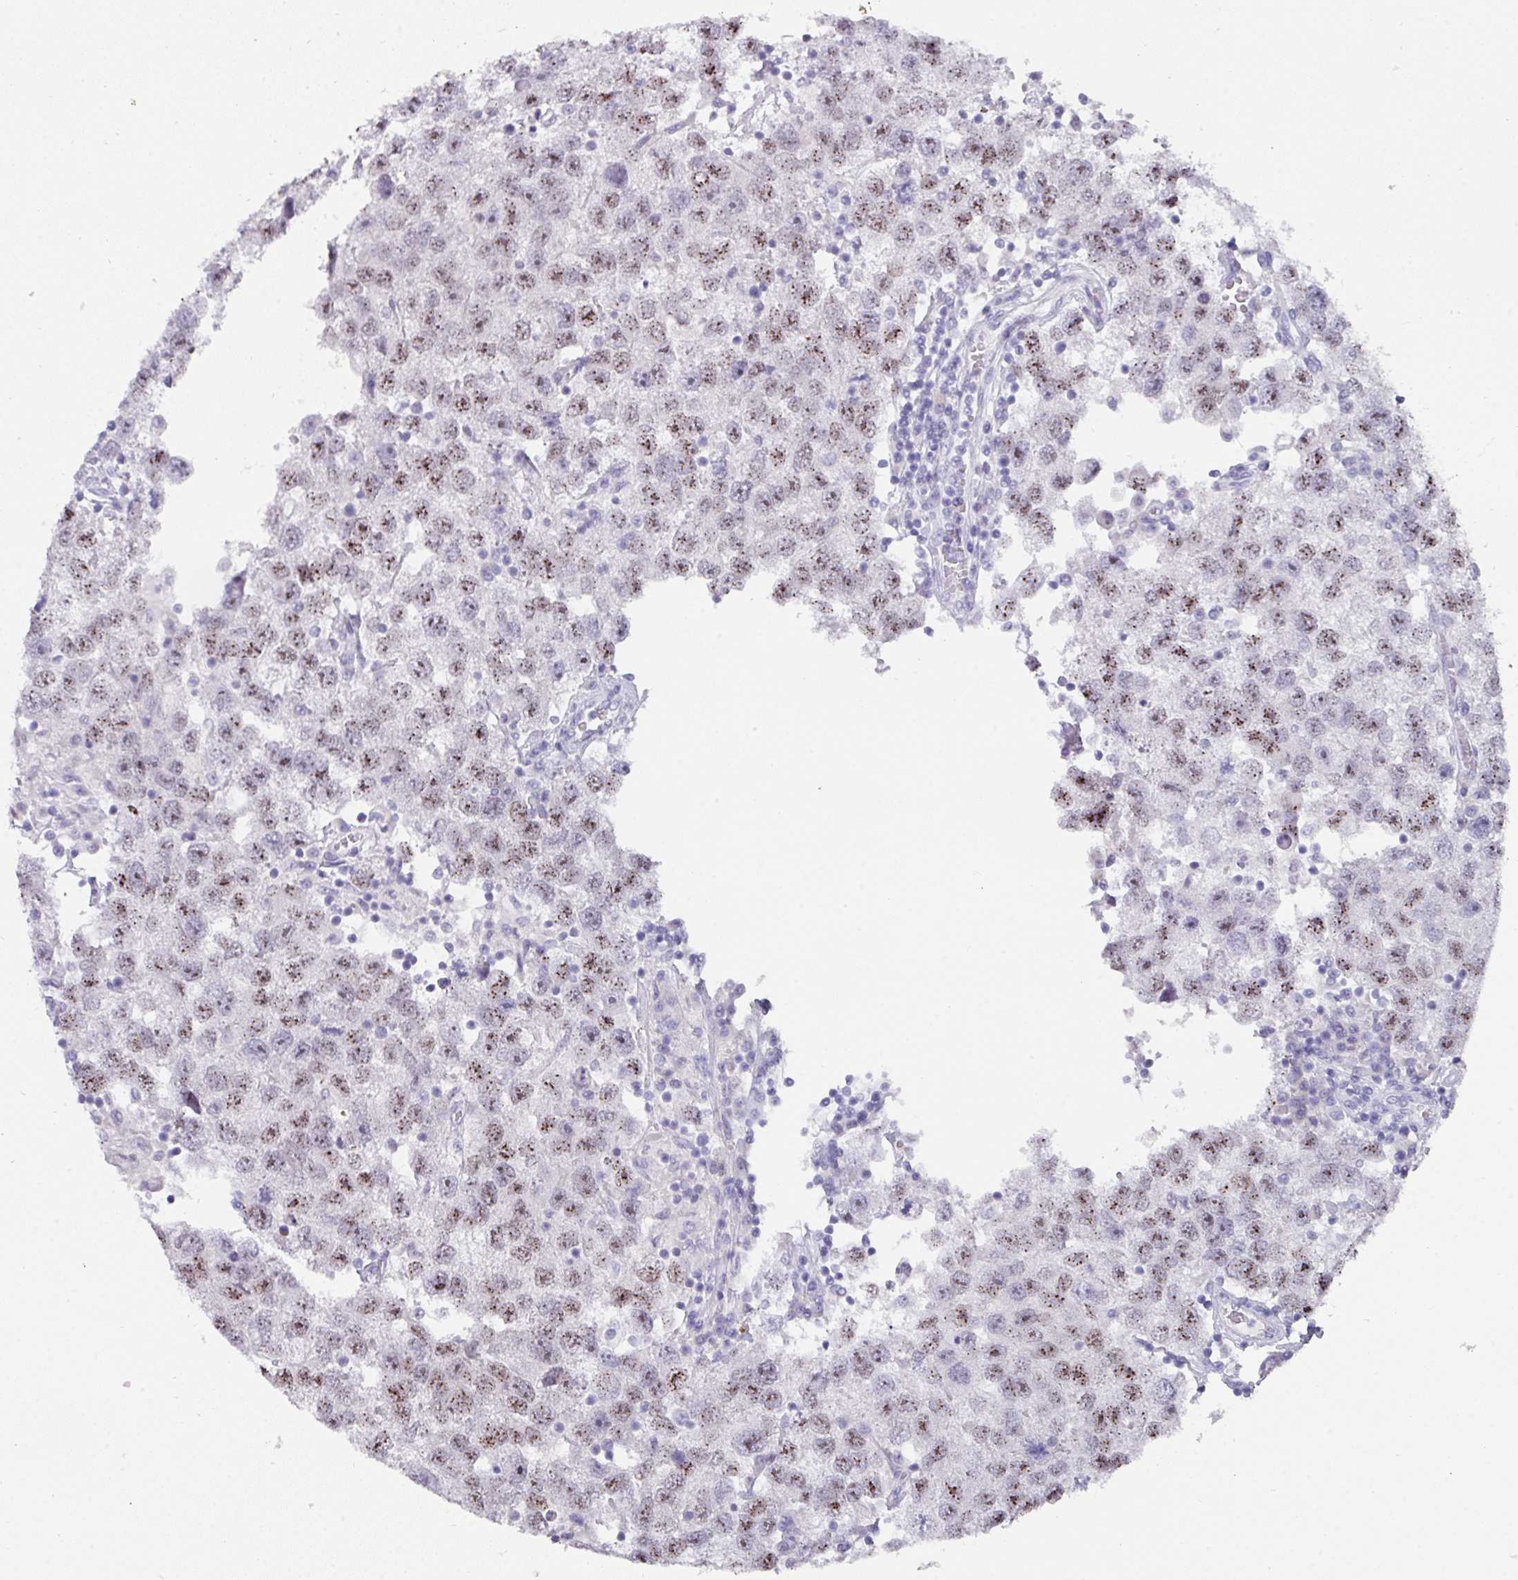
{"staining": {"intensity": "moderate", "quantity": ">75%", "location": "nuclear"}, "tissue": "testis cancer", "cell_type": "Tumor cells", "image_type": "cancer", "snomed": [{"axis": "morphology", "description": "Seminoma, NOS"}, {"axis": "topography", "description": "Testis"}], "caption": "Testis cancer stained with DAB (3,3'-diaminobenzidine) immunohistochemistry (IHC) displays medium levels of moderate nuclear staining in approximately >75% of tumor cells. Nuclei are stained in blue.", "gene": "ANKRD29", "patient": {"sex": "male", "age": 26}}